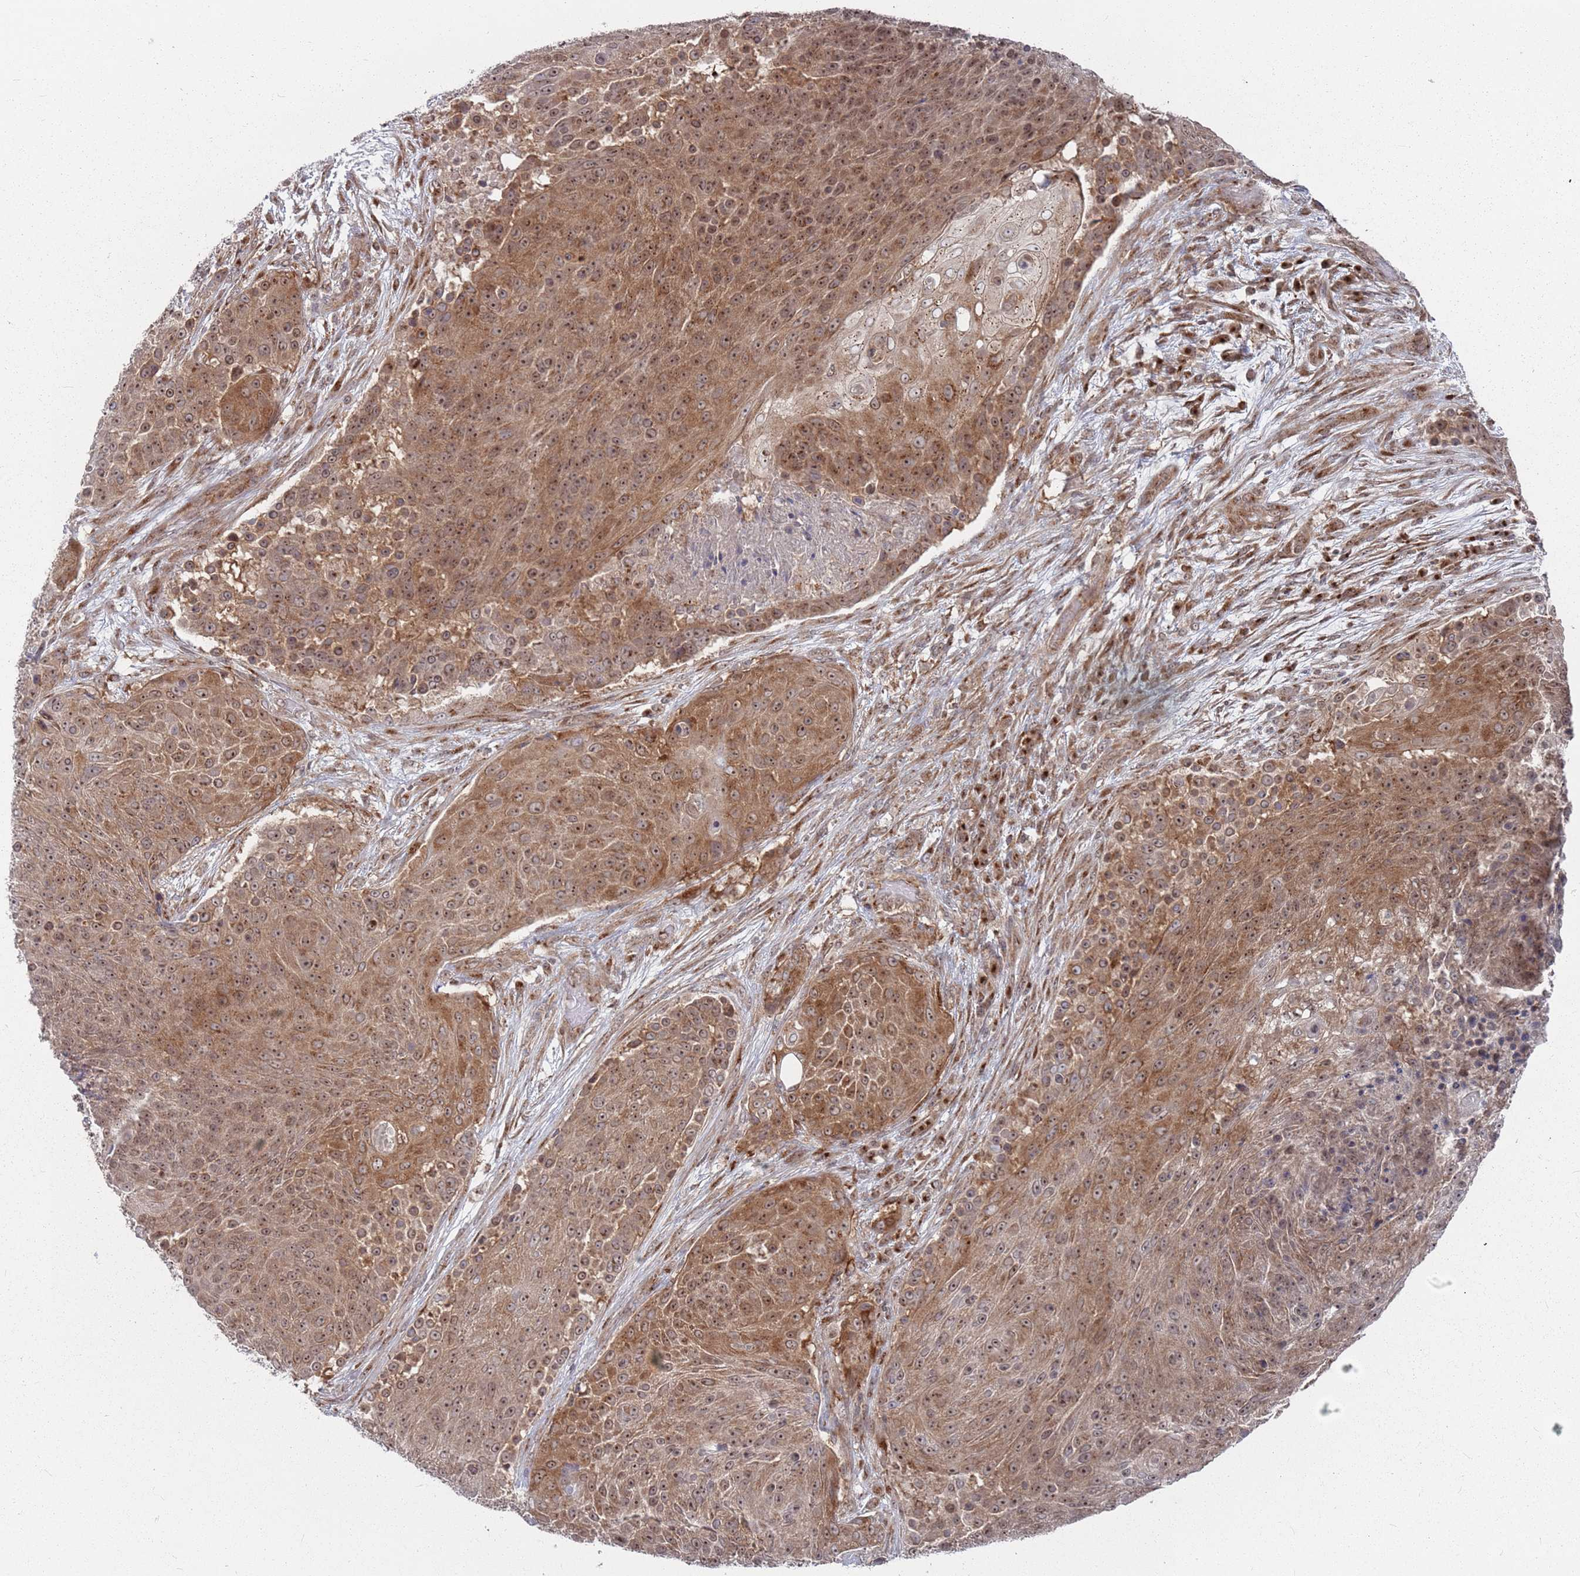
{"staining": {"intensity": "moderate", "quantity": ">75%", "location": "cytoplasmic/membranous,nuclear"}, "tissue": "urothelial cancer", "cell_type": "Tumor cells", "image_type": "cancer", "snomed": [{"axis": "morphology", "description": "Urothelial carcinoma, High grade"}, {"axis": "topography", "description": "Urinary bladder"}], "caption": "This micrograph shows urothelial carcinoma (high-grade) stained with immunohistochemistry (IHC) to label a protein in brown. The cytoplasmic/membranous and nuclear of tumor cells show moderate positivity for the protein. Nuclei are counter-stained blue.", "gene": "FMO4", "patient": {"sex": "female", "age": 63}}